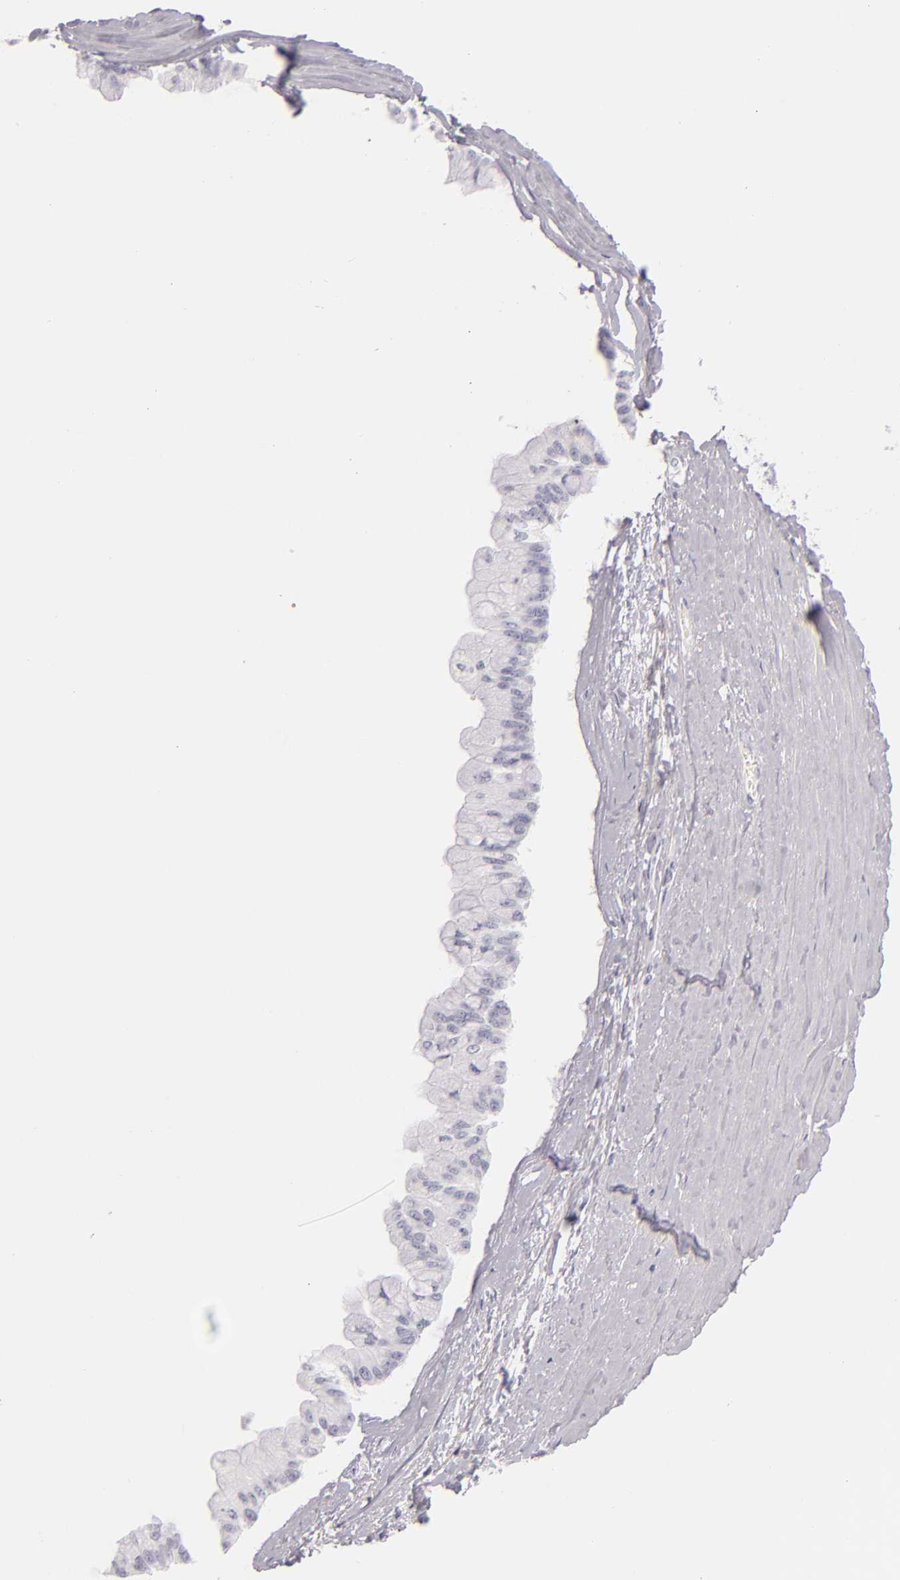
{"staining": {"intensity": "negative", "quantity": "none", "location": "none"}, "tissue": "liver cancer", "cell_type": "Tumor cells", "image_type": "cancer", "snomed": [{"axis": "morphology", "description": "Cholangiocarcinoma"}, {"axis": "topography", "description": "Liver"}], "caption": "This is a micrograph of IHC staining of liver cancer, which shows no expression in tumor cells. (DAB (3,3'-diaminobenzidine) immunohistochemistry with hematoxylin counter stain).", "gene": "FABP1", "patient": {"sex": "female", "age": 79}}